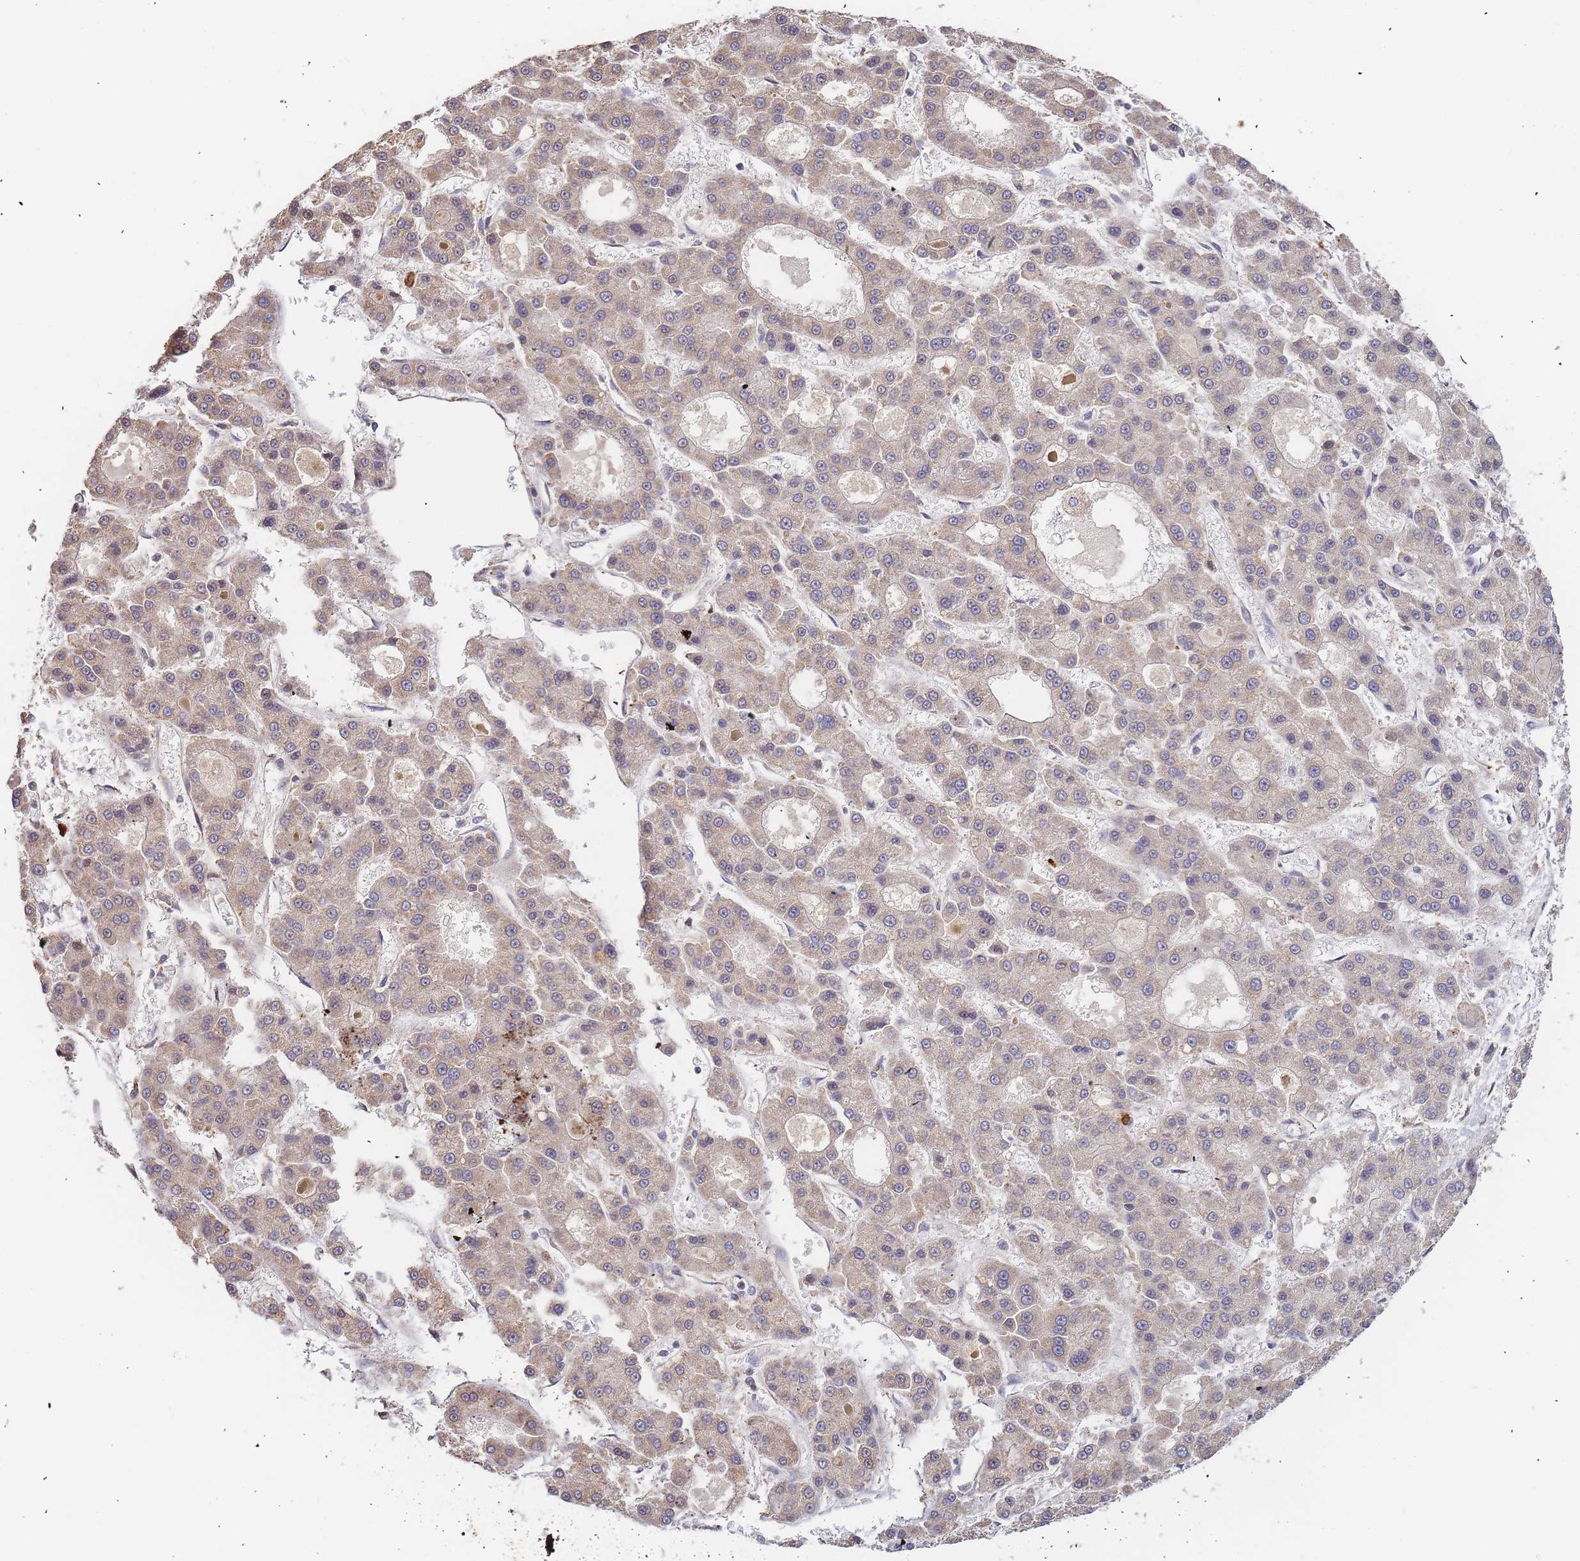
{"staining": {"intensity": "weak", "quantity": "25%-75%", "location": "cytoplasmic/membranous"}, "tissue": "liver cancer", "cell_type": "Tumor cells", "image_type": "cancer", "snomed": [{"axis": "morphology", "description": "Carcinoma, Hepatocellular, NOS"}, {"axis": "topography", "description": "Liver"}], "caption": "An IHC photomicrograph of neoplastic tissue is shown. Protein staining in brown shows weak cytoplasmic/membranous positivity in hepatocellular carcinoma (liver) within tumor cells.", "gene": "ADCY9", "patient": {"sex": "male", "age": 70}}